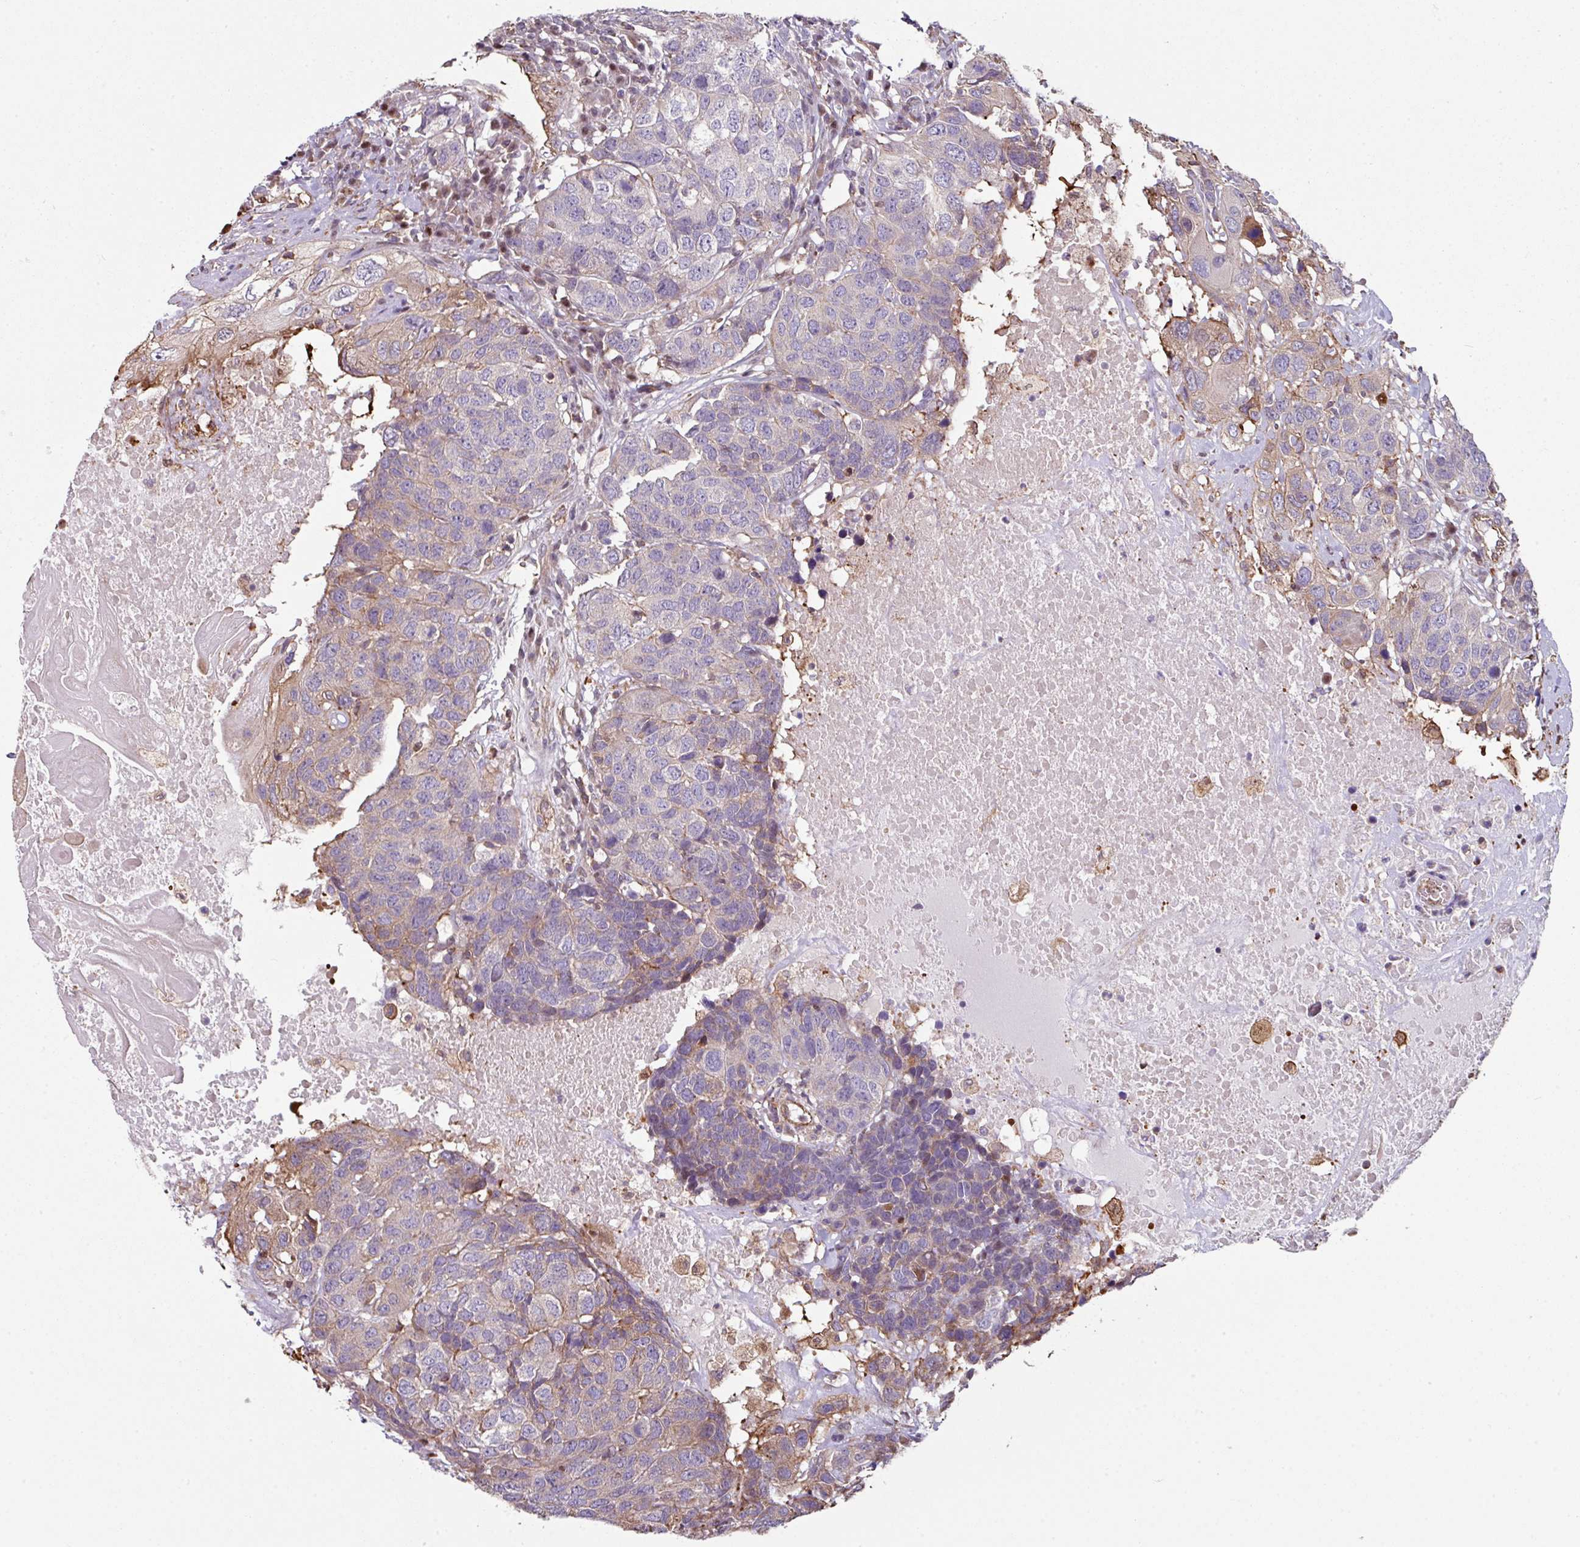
{"staining": {"intensity": "moderate", "quantity": "25%-75%", "location": "cytoplasmic/membranous"}, "tissue": "head and neck cancer", "cell_type": "Tumor cells", "image_type": "cancer", "snomed": [{"axis": "morphology", "description": "Squamous cell carcinoma, NOS"}, {"axis": "topography", "description": "Head-Neck"}], "caption": "Tumor cells reveal medium levels of moderate cytoplasmic/membranous expression in approximately 25%-75% of cells in human head and neck squamous cell carcinoma.", "gene": "ANO9", "patient": {"sex": "male", "age": 66}}